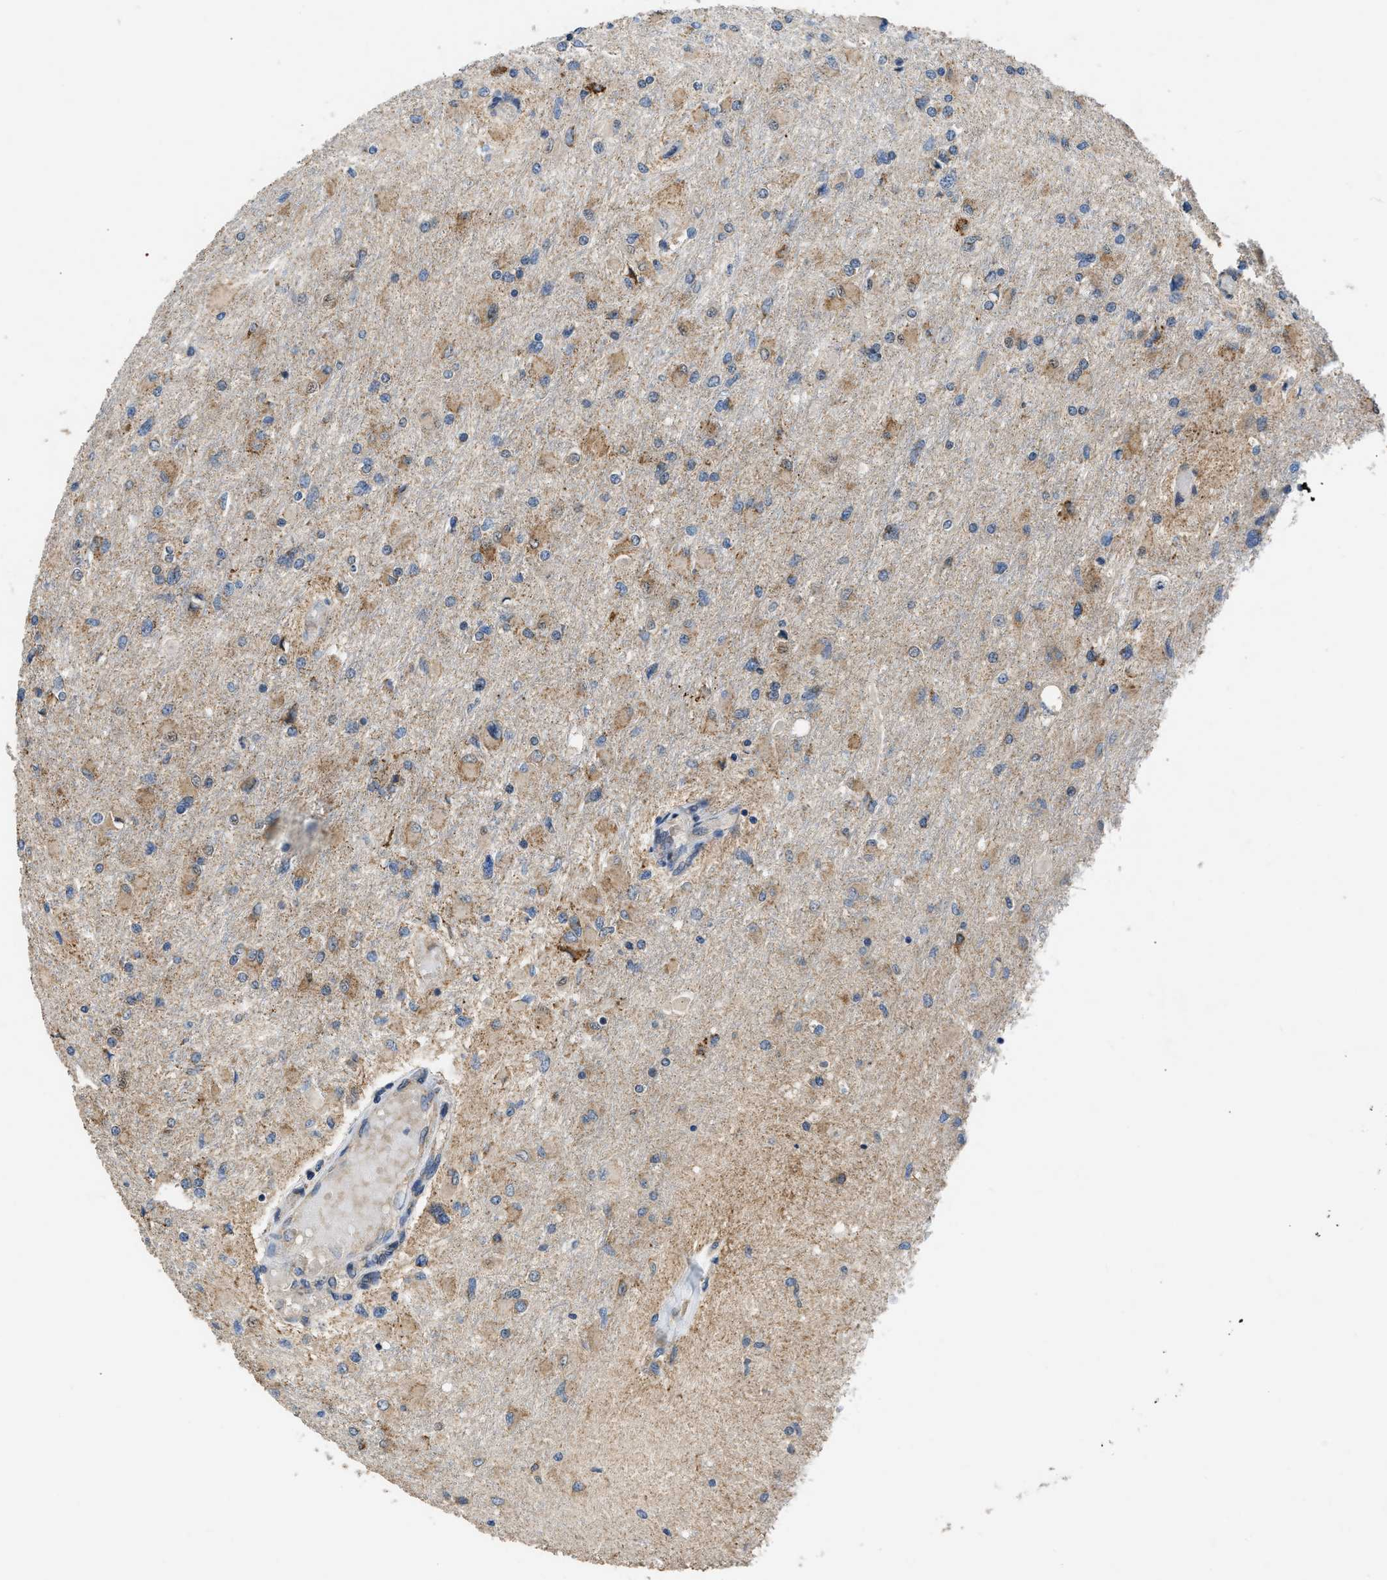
{"staining": {"intensity": "weak", "quantity": "25%-75%", "location": "cytoplasmic/membranous"}, "tissue": "glioma", "cell_type": "Tumor cells", "image_type": "cancer", "snomed": [{"axis": "morphology", "description": "Glioma, malignant, High grade"}, {"axis": "topography", "description": "Cerebral cortex"}], "caption": "Glioma was stained to show a protein in brown. There is low levels of weak cytoplasmic/membranous positivity in about 25%-75% of tumor cells.", "gene": "TMEM150A", "patient": {"sex": "female", "age": 36}}